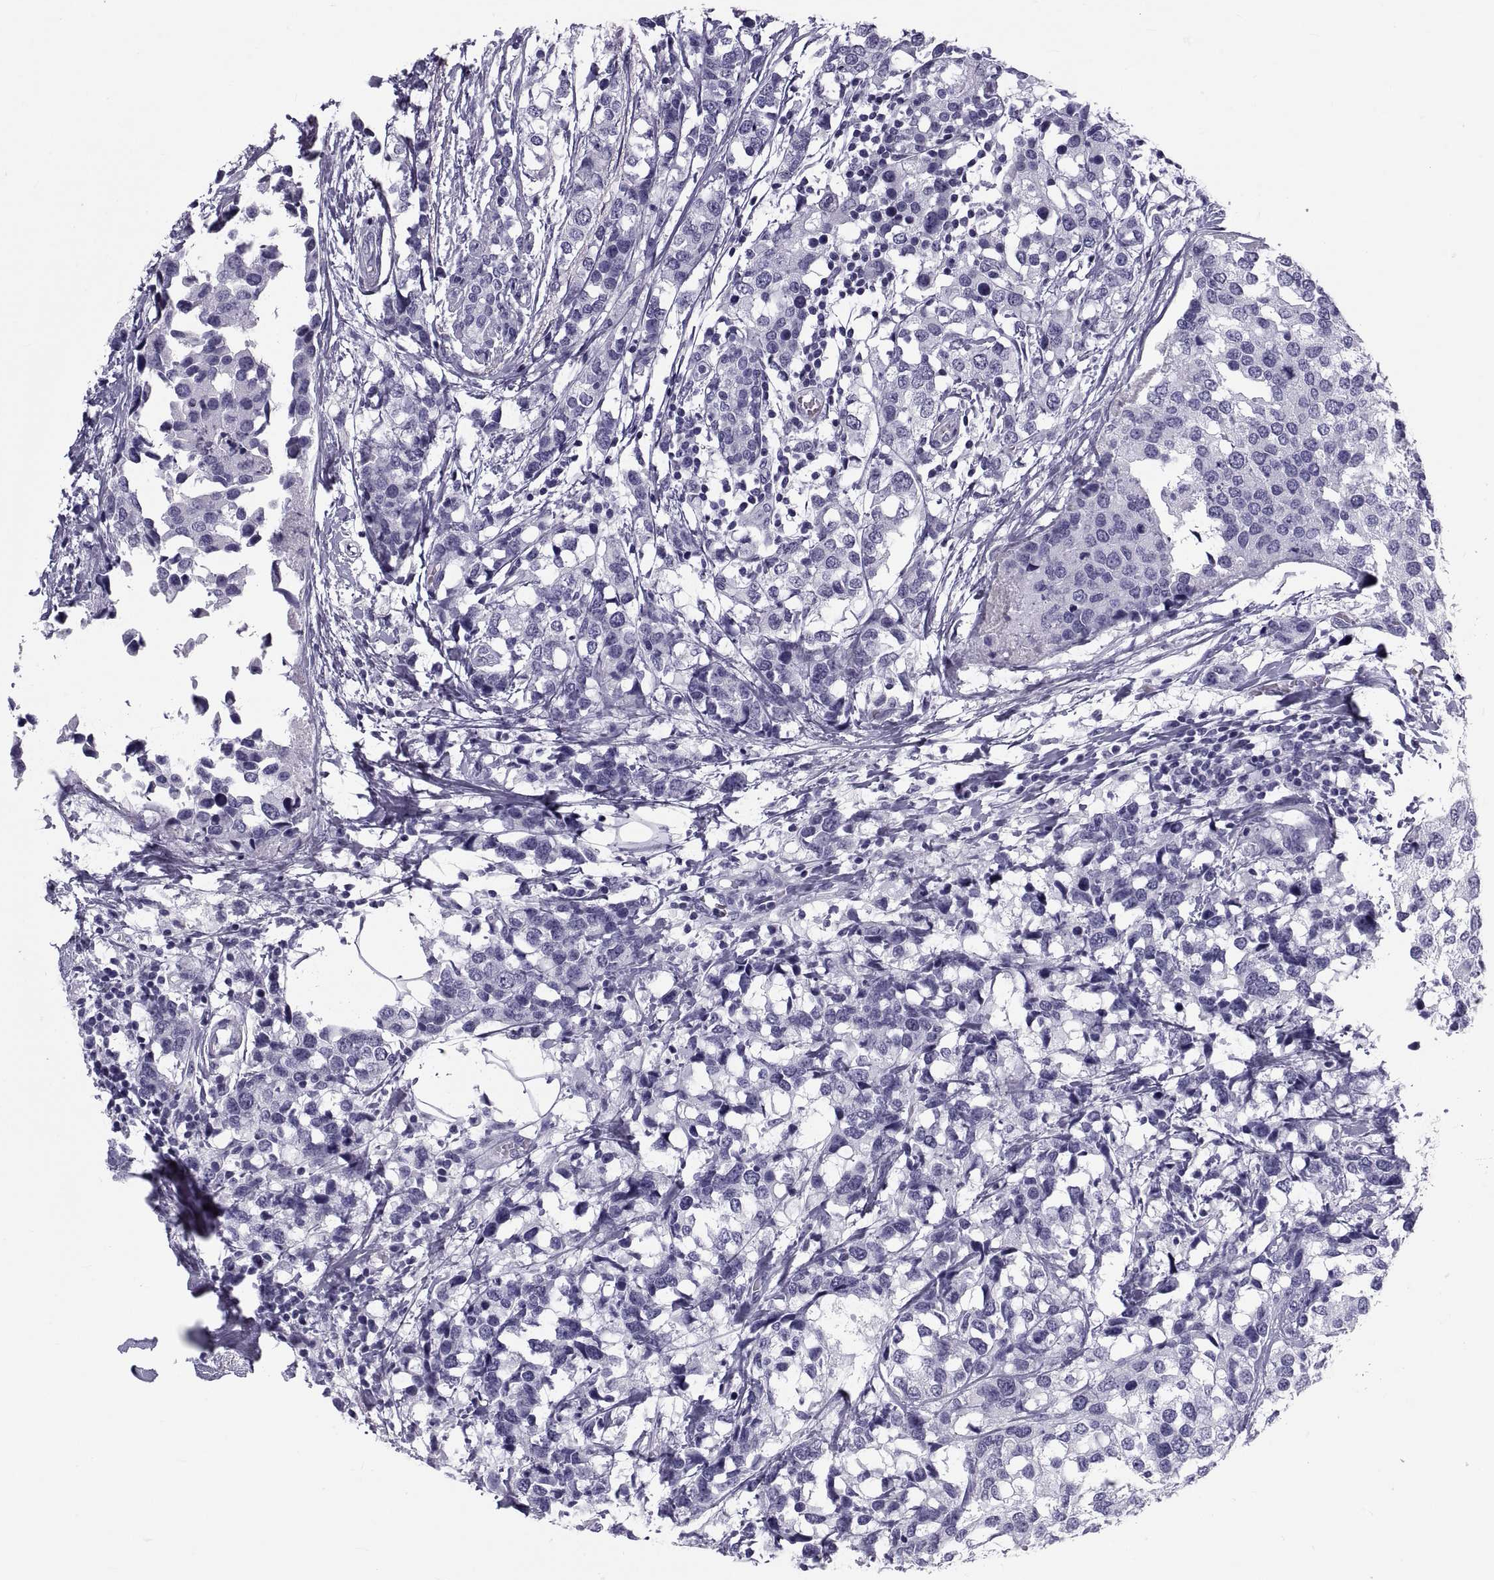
{"staining": {"intensity": "negative", "quantity": "none", "location": "none"}, "tissue": "breast cancer", "cell_type": "Tumor cells", "image_type": "cancer", "snomed": [{"axis": "morphology", "description": "Lobular carcinoma"}, {"axis": "topography", "description": "Breast"}], "caption": "Immunohistochemical staining of human breast cancer (lobular carcinoma) exhibits no significant staining in tumor cells.", "gene": "DEFB129", "patient": {"sex": "female", "age": 59}}